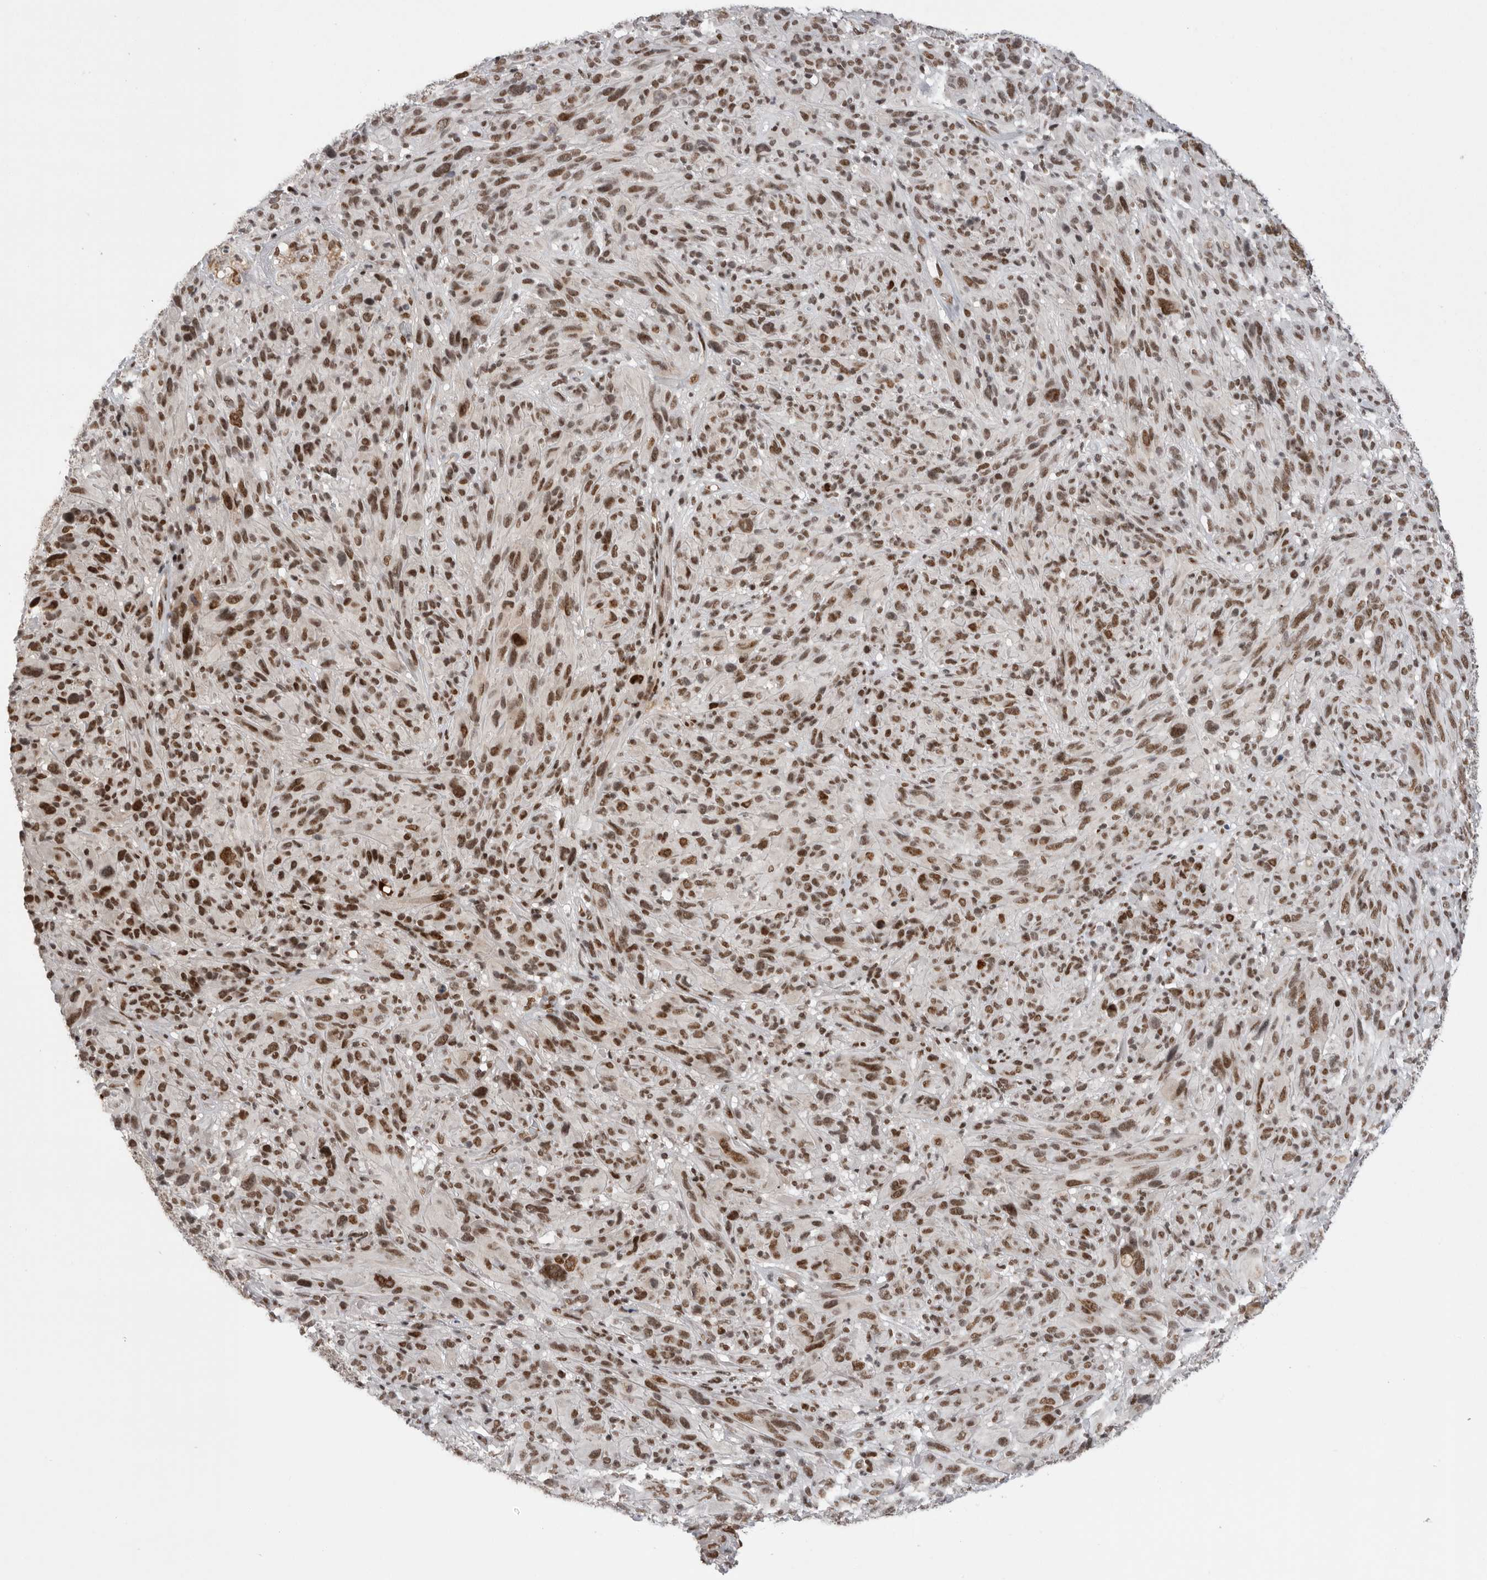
{"staining": {"intensity": "moderate", "quantity": ">75%", "location": "nuclear"}, "tissue": "melanoma", "cell_type": "Tumor cells", "image_type": "cancer", "snomed": [{"axis": "morphology", "description": "Malignant melanoma, NOS"}, {"axis": "topography", "description": "Skin of head"}], "caption": "This is a micrograph of immunohistochemistry (IHC) staining of melanoma, which shows moderate expression in the nuclear of tumor cells.", "gene": "POU5F1", "patient": {"sex": "male", "age": 96}}